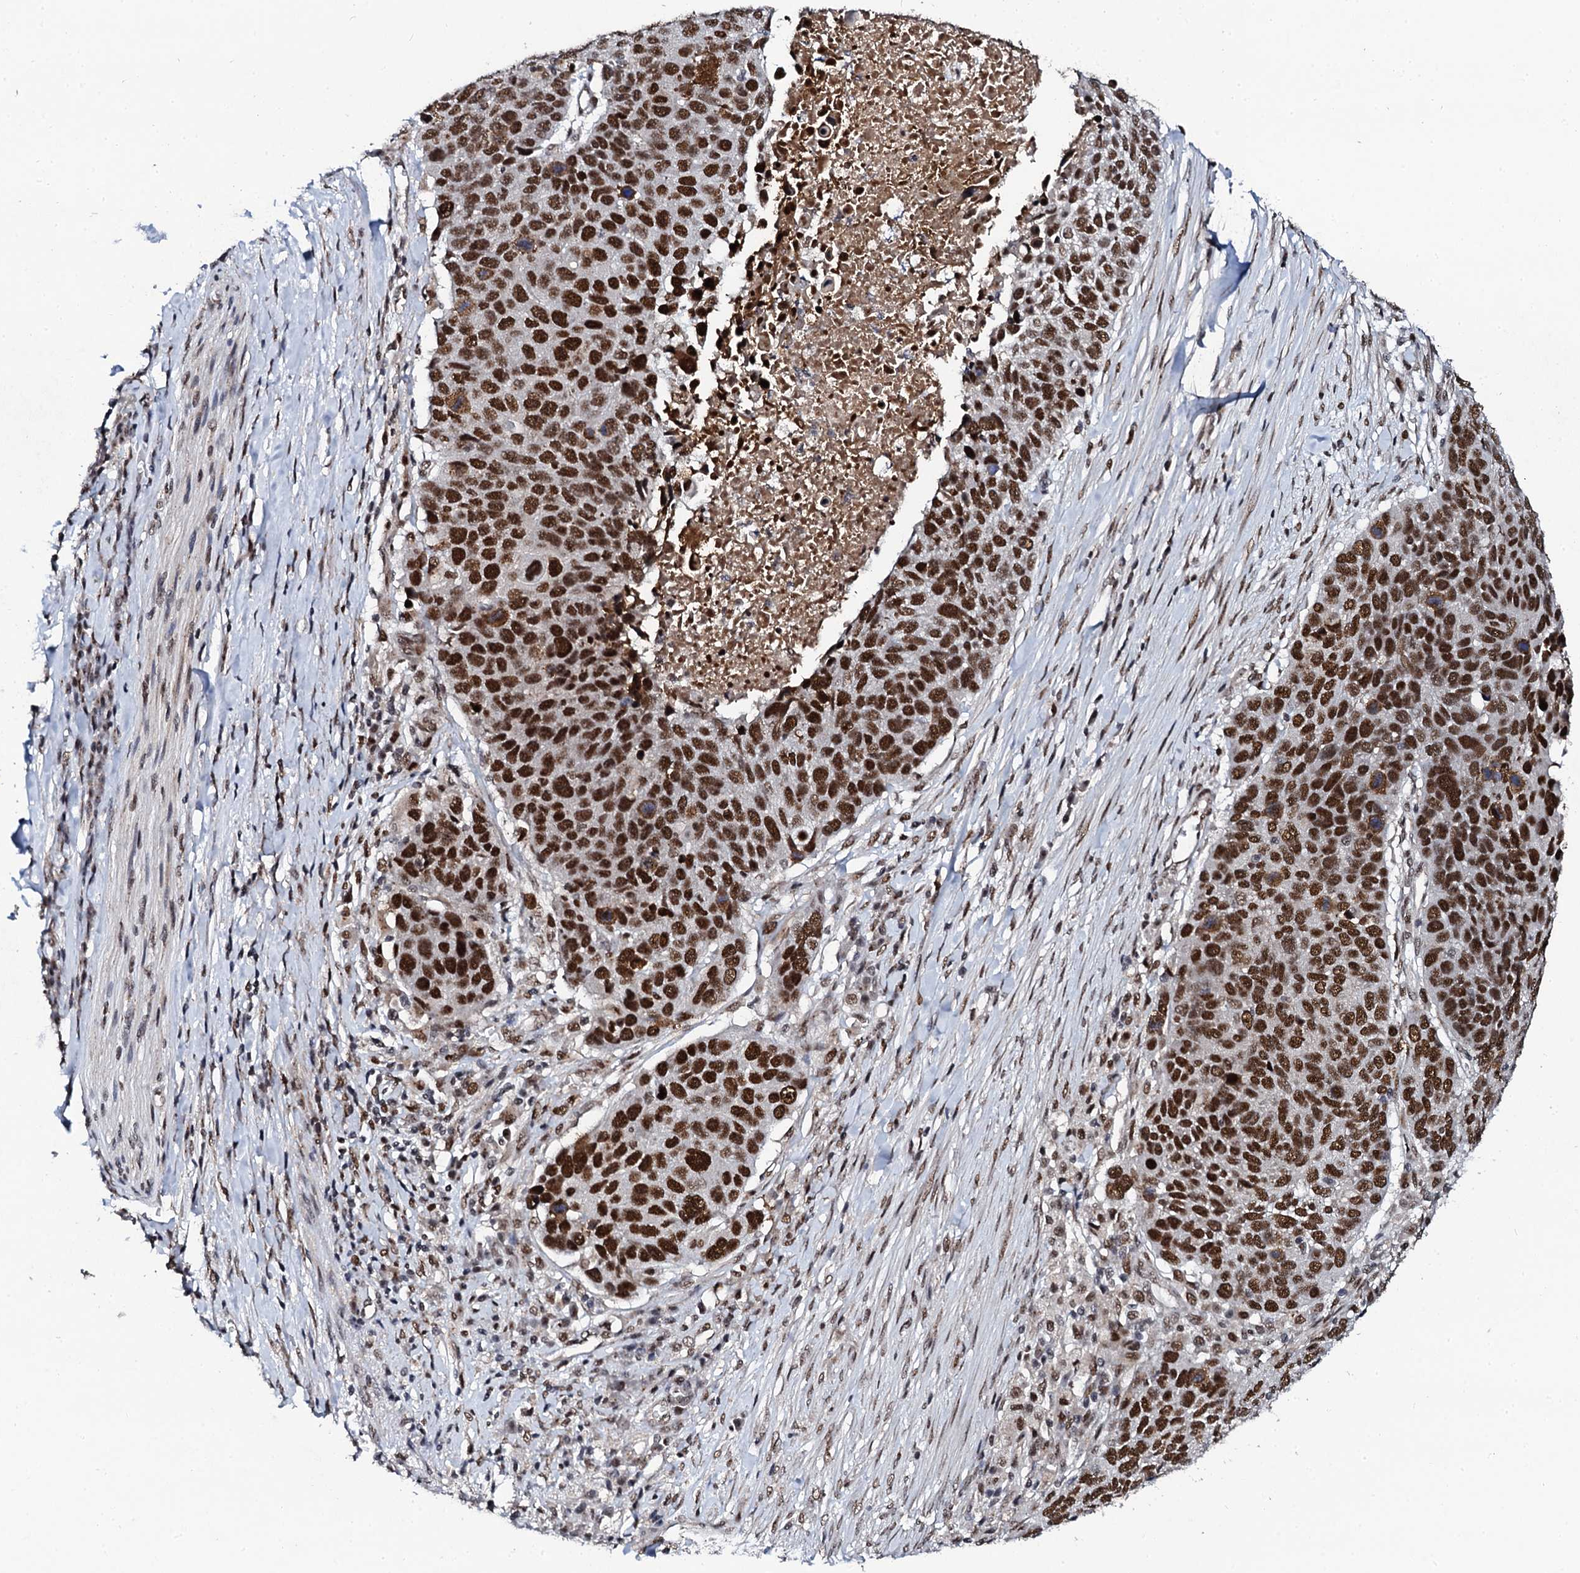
{"staining": {"intensity": "strong", "quantity": ">75%", "location": "nuclear"}, "tissue": "lung cancer", "cell_type": "Tumor cells", "image_type": "cancer", "snomed": [{"axis": "morphology", "description": "Normal tissue, NOS"}, {"axis": "morphology", "description": "Squamous cell carcinoma, NOS"}, {"axis": "topography", "description": "Lymph node"}, {"axis": "topography", "description": "Lung"}], "caption": "Immunohistochemical staining of human lung cancer (squamous cell carcinoma) displays high levels of strong nuclear positivity in approximately >75% of tumor cells.", "gene": "CSTF3", "patient": {"sex": "male", "age": 66}}